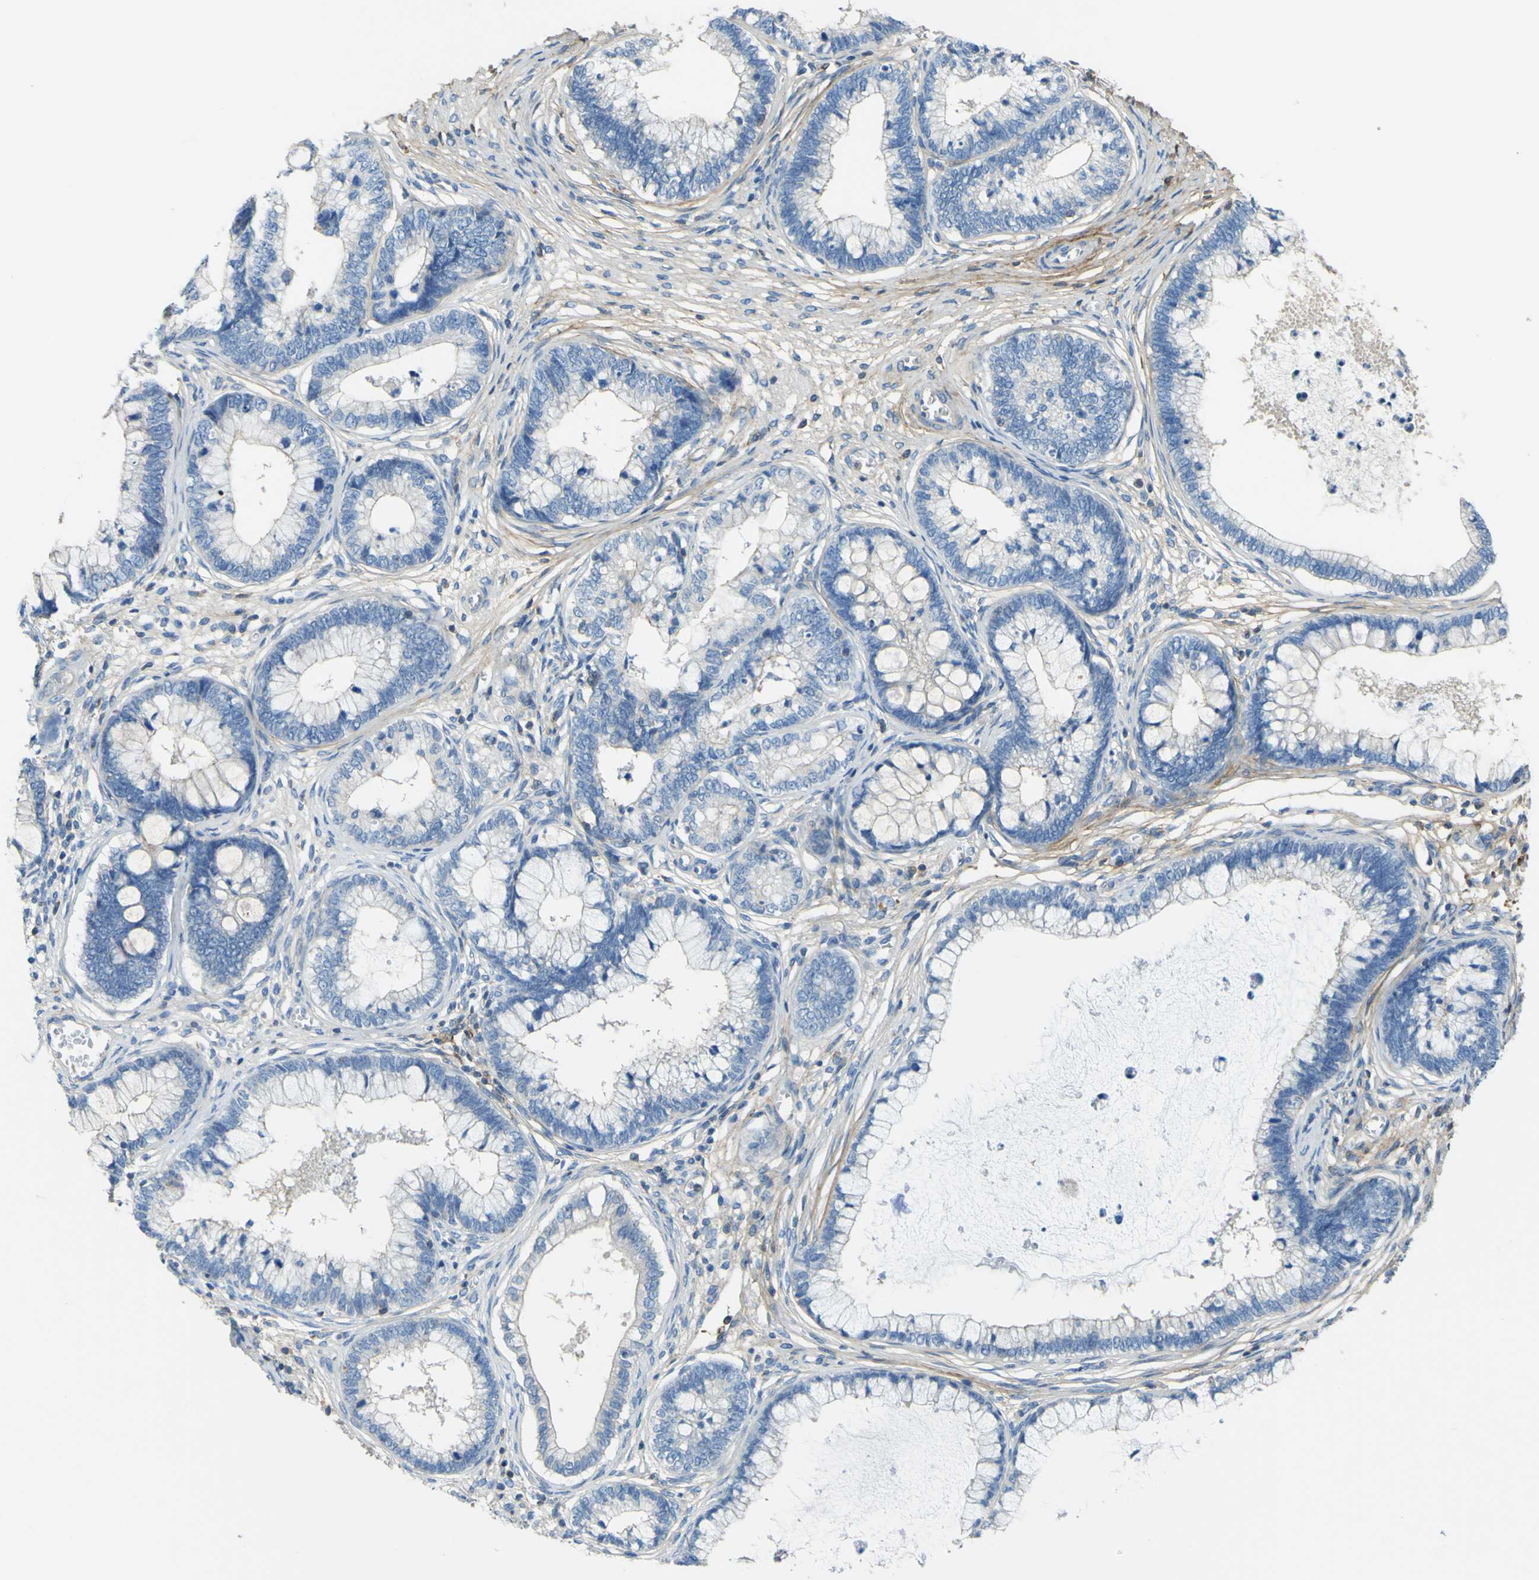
{"staining": {"intensity": "negative", "quantity": "none", "location": "none"}, "tissue": "cervical cancer", "cell_type": "Tumor cells", "image_type": "cancer", "snomed": [{"axis": "morphology", "description": "Adenocarcinoma, NOS"}, {"axis": "topography", "description": "Cervix"}], "caption": "The photomicrograph displays no staining of tumor cells in adenocarcinoma (cervical). The staining was performed using DAB (3,3'-diaminobenzidine) to visualize the protein expression in brown, while the nuclei were stained in blue with hematoxylin (Magnification: 20x).", "gene": "OGN", "patient": {"sex": "female", "age": 44}}